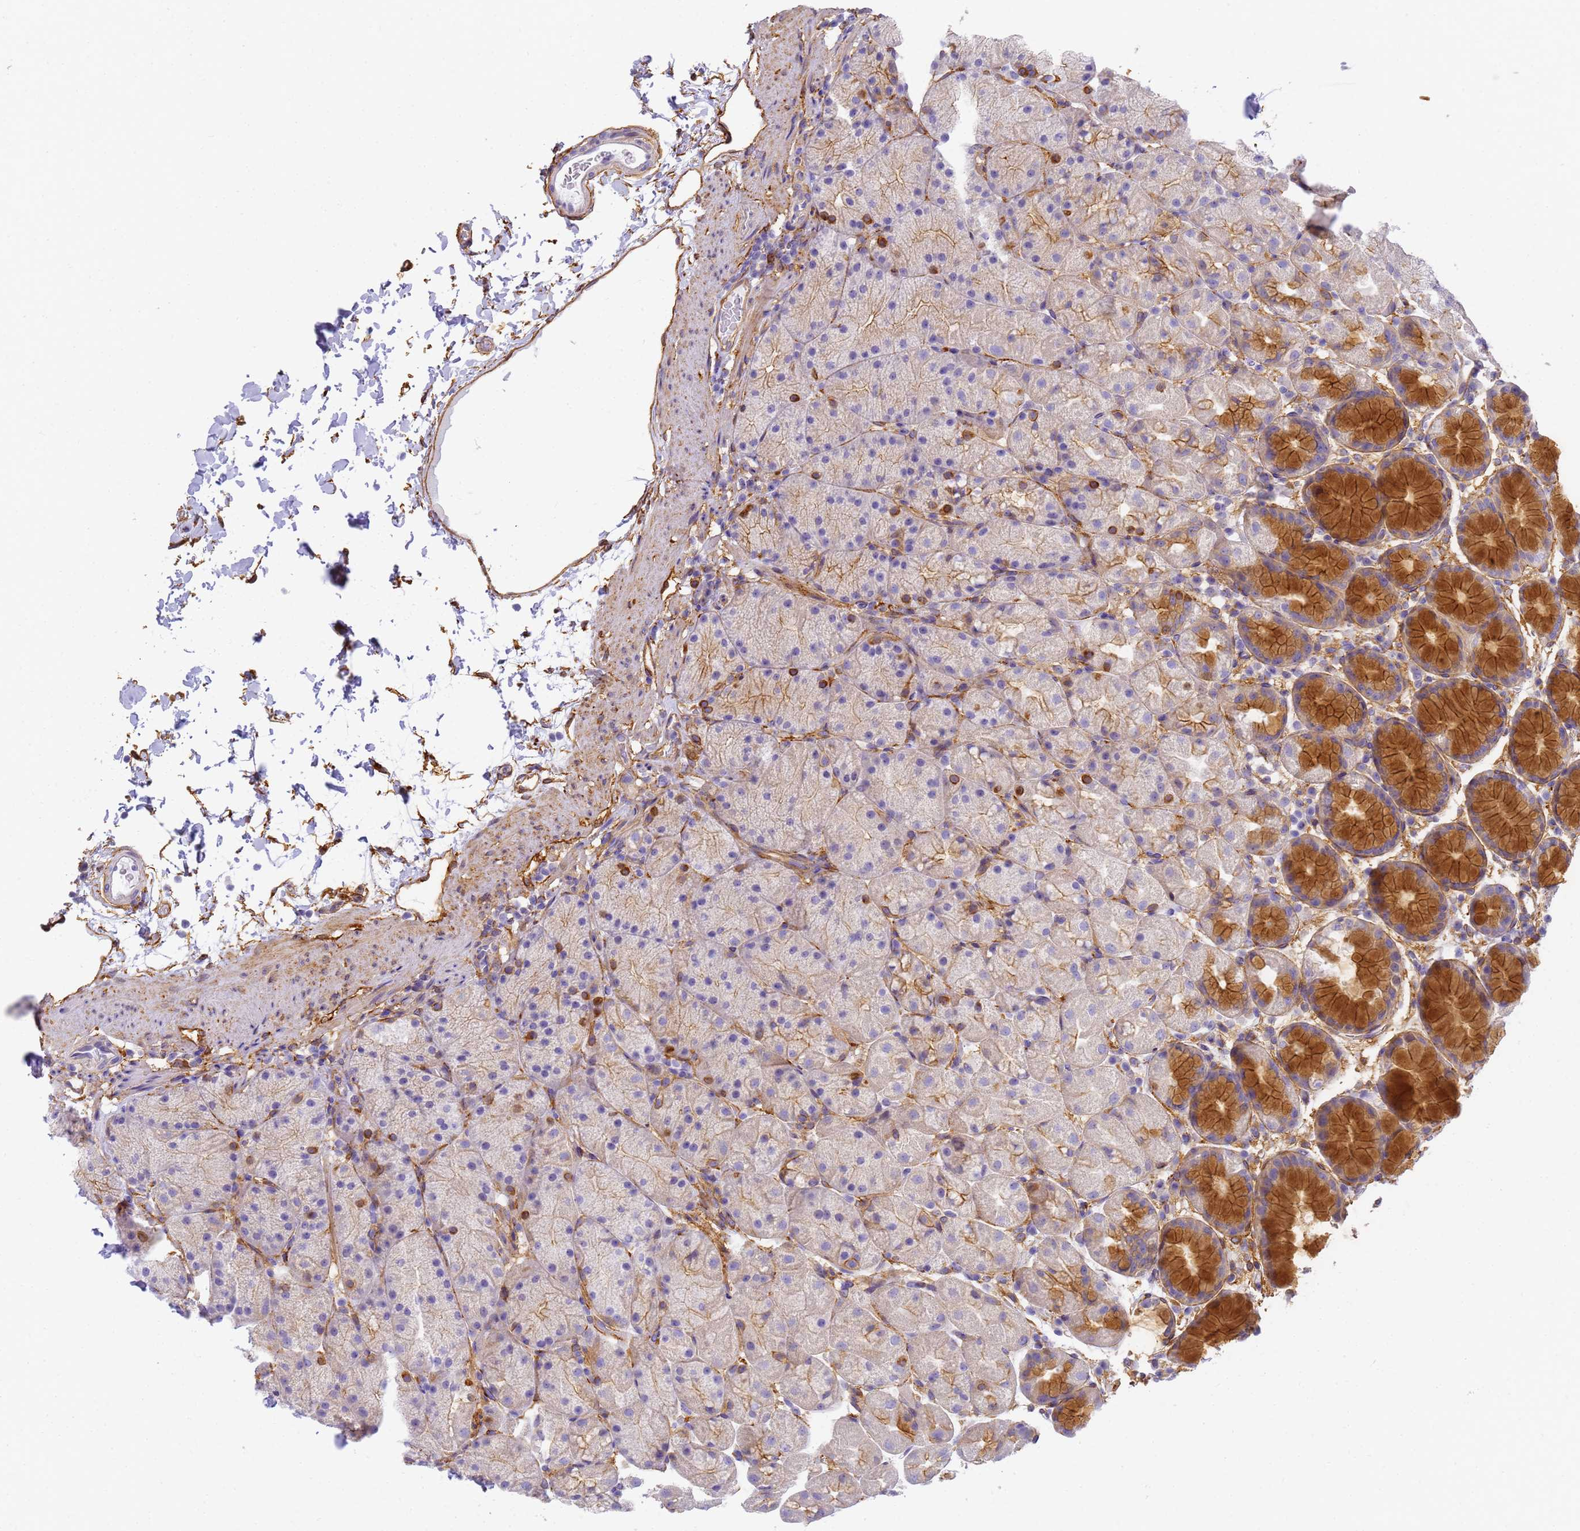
{"staining": {"intensity": "strong", "quantity": "25%-75%", "location": "cytoplasmic/membranous"}, "tissue": "stomach", "cell_type": "Glandular cells", "image_type": "normal", "snomed": [{"axis": "morphology", "description": "Normal tissue, NOS"}, {"axis": "topography", "description": "Stomach, upper"}, {"axis": "topography", "description": "Stomach, lower"}], "caption": "Brown immunohistochemical staining in benign human stomach displays strong cytoplasmic/membranous positivity in approximately 25%-75% of glandular cells.", "gene": "MVB12A", "patient": {"sex": "male", "age": 67}}